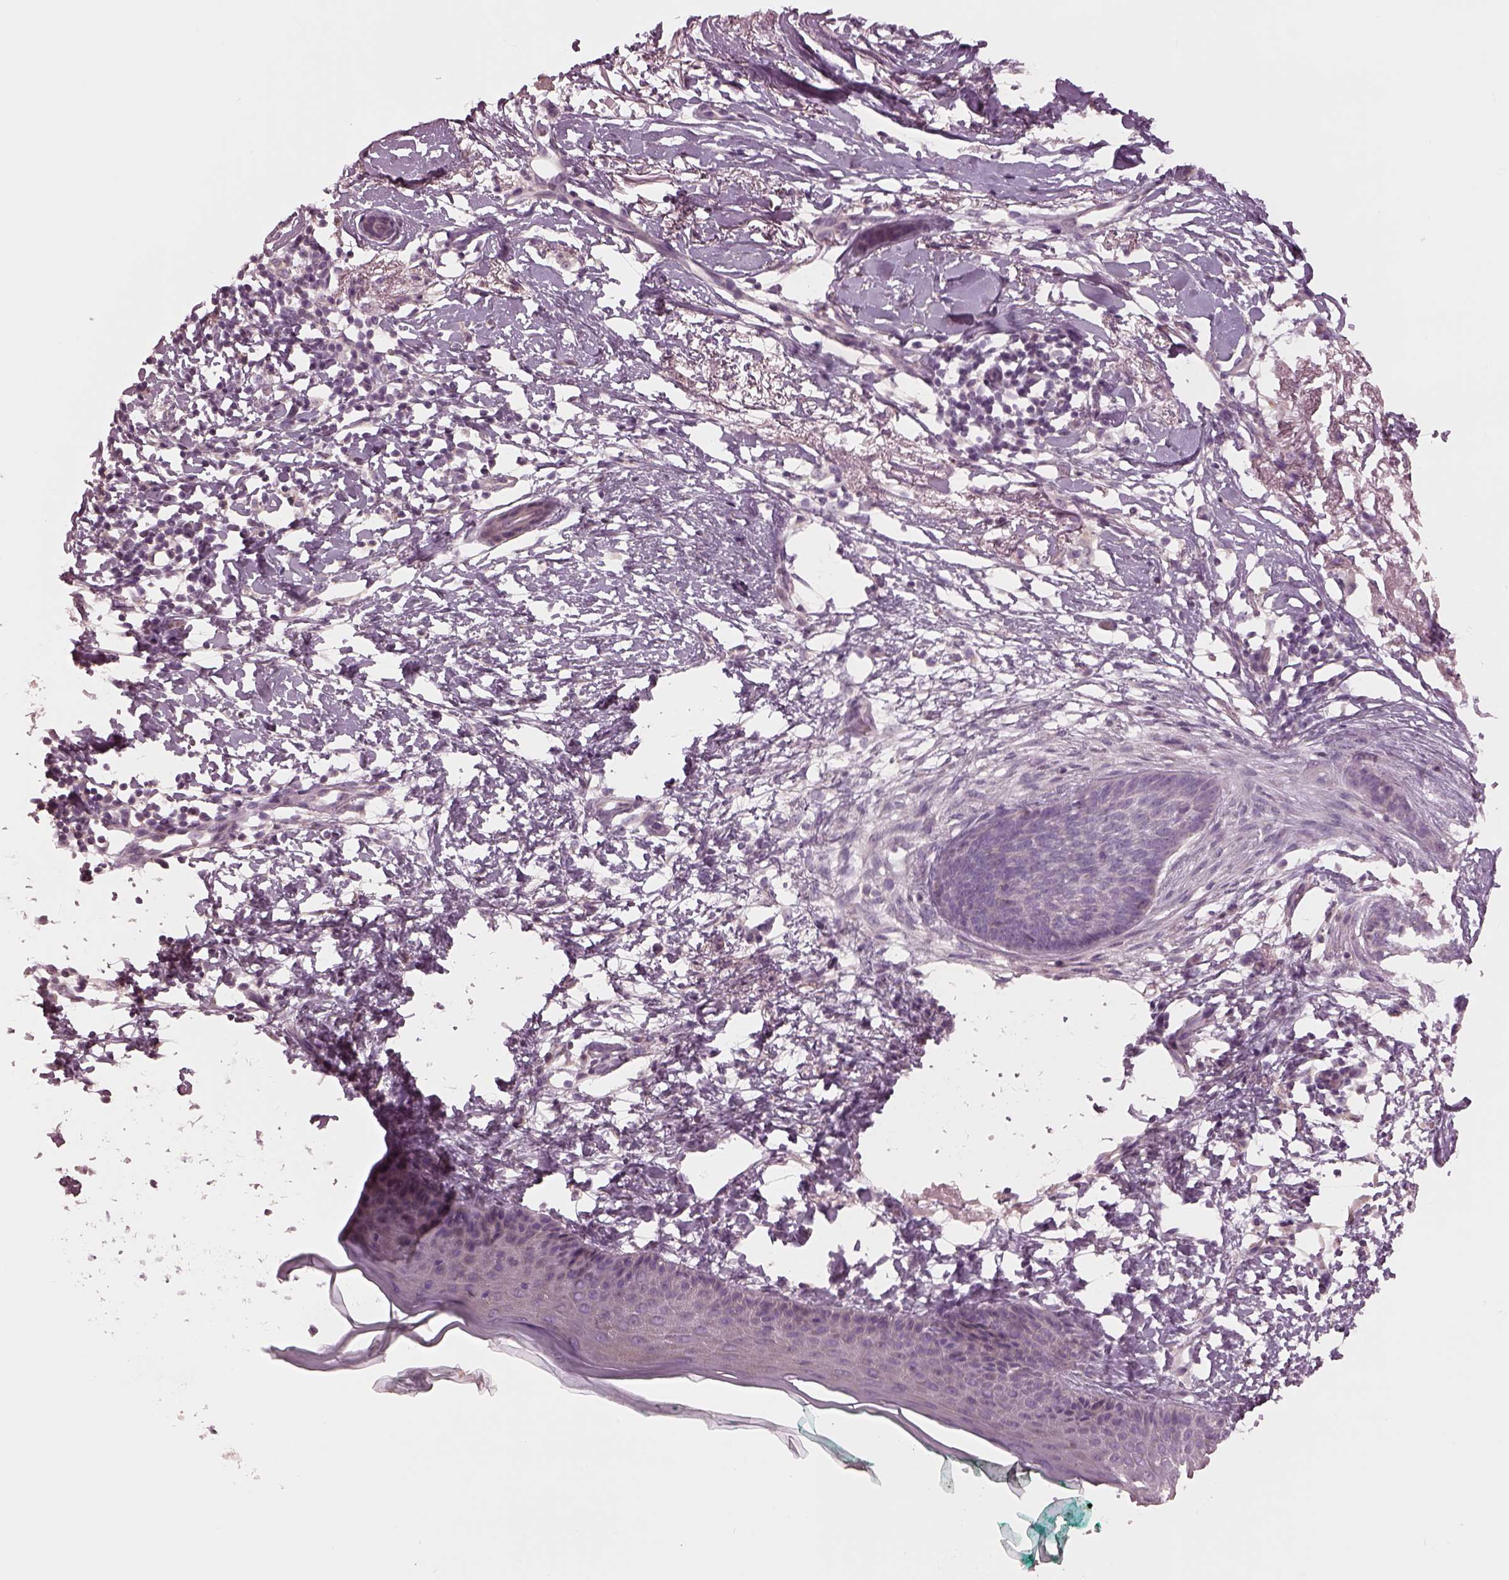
{"staining": {"intensity": "negative", "quantity": "none", "location": "none"}, "tissue": "skin cancer", "cell_type": "Tumor cells", "image_type": "cancer", "snomed": [{"axis": "morphology", "description": "Normal tissue, NOS"}, {"axis": "morphology", "description": "Basal cell carcinoma"}, {"axis": "topography", "description": "Skin"}], "caption": "Skin basal cell carcinoma was stained to show a protein in brown. There is no significant staining in tumor cells.", "gene": "MIA", "patient": {"sex": "male", "age": 84}}